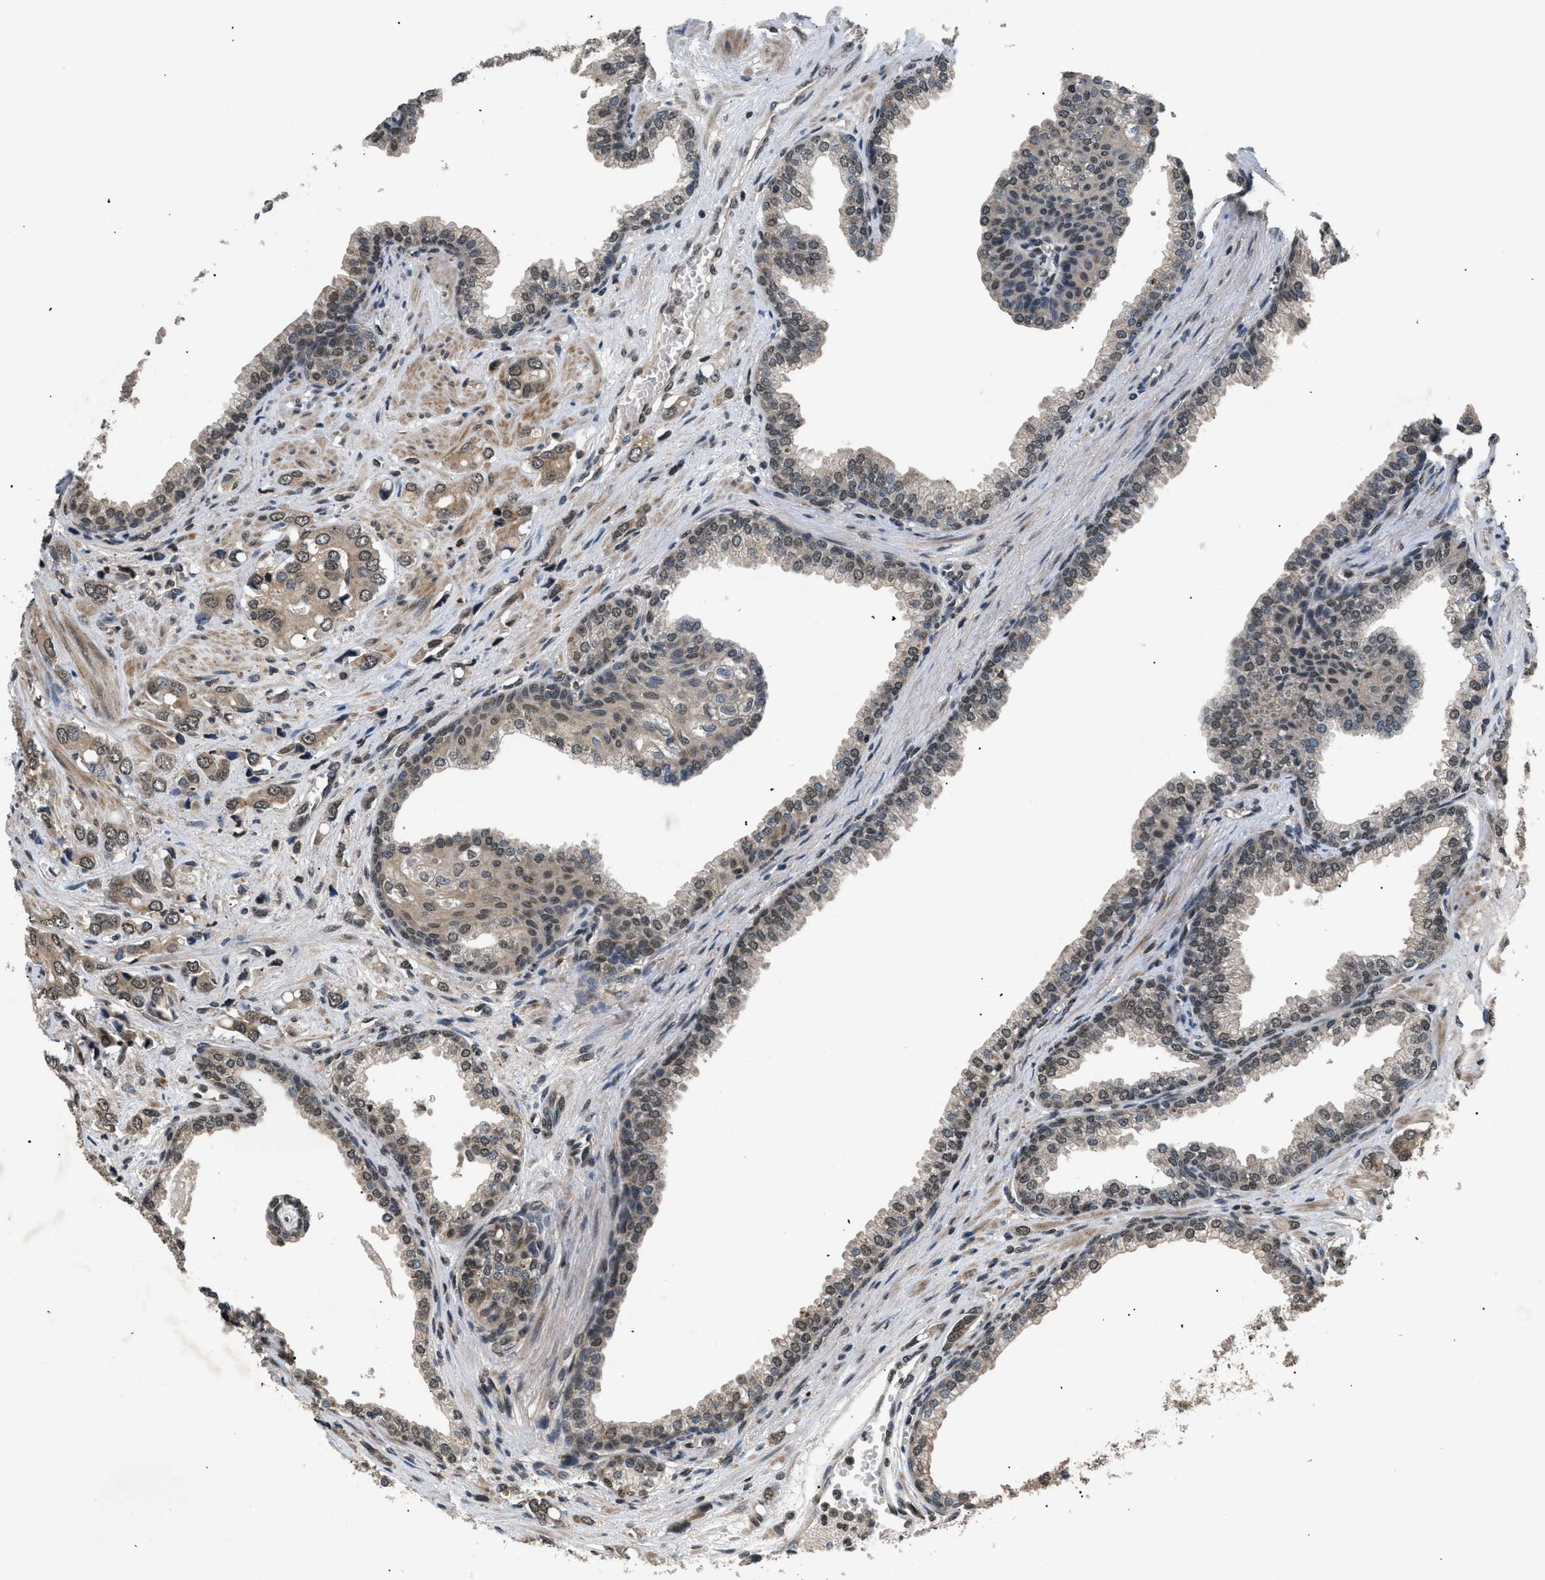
{"staining": {"intensity": "moderate", "quantity": ">75%", "location": "cytoplasmic/membranous,nuclear"}, "tissue": "prostate cancer", "cell_type": "Tumor cells", "image_type": "cancer", "snomed": [{"axis": "morphology", "description": "Adenocarcinoma, High grade"}, {"axis": "topography", "description": "Prostate"}], "caption": "Approximately >75% of tumor cells in prostate cancer reveal moderate cytoplasmic/membranous and nuclear protein positivity as visualized by brown immunohistochemical staining.", "gene": "RBM5", "patient": {"sex": "male", "age": 52}}